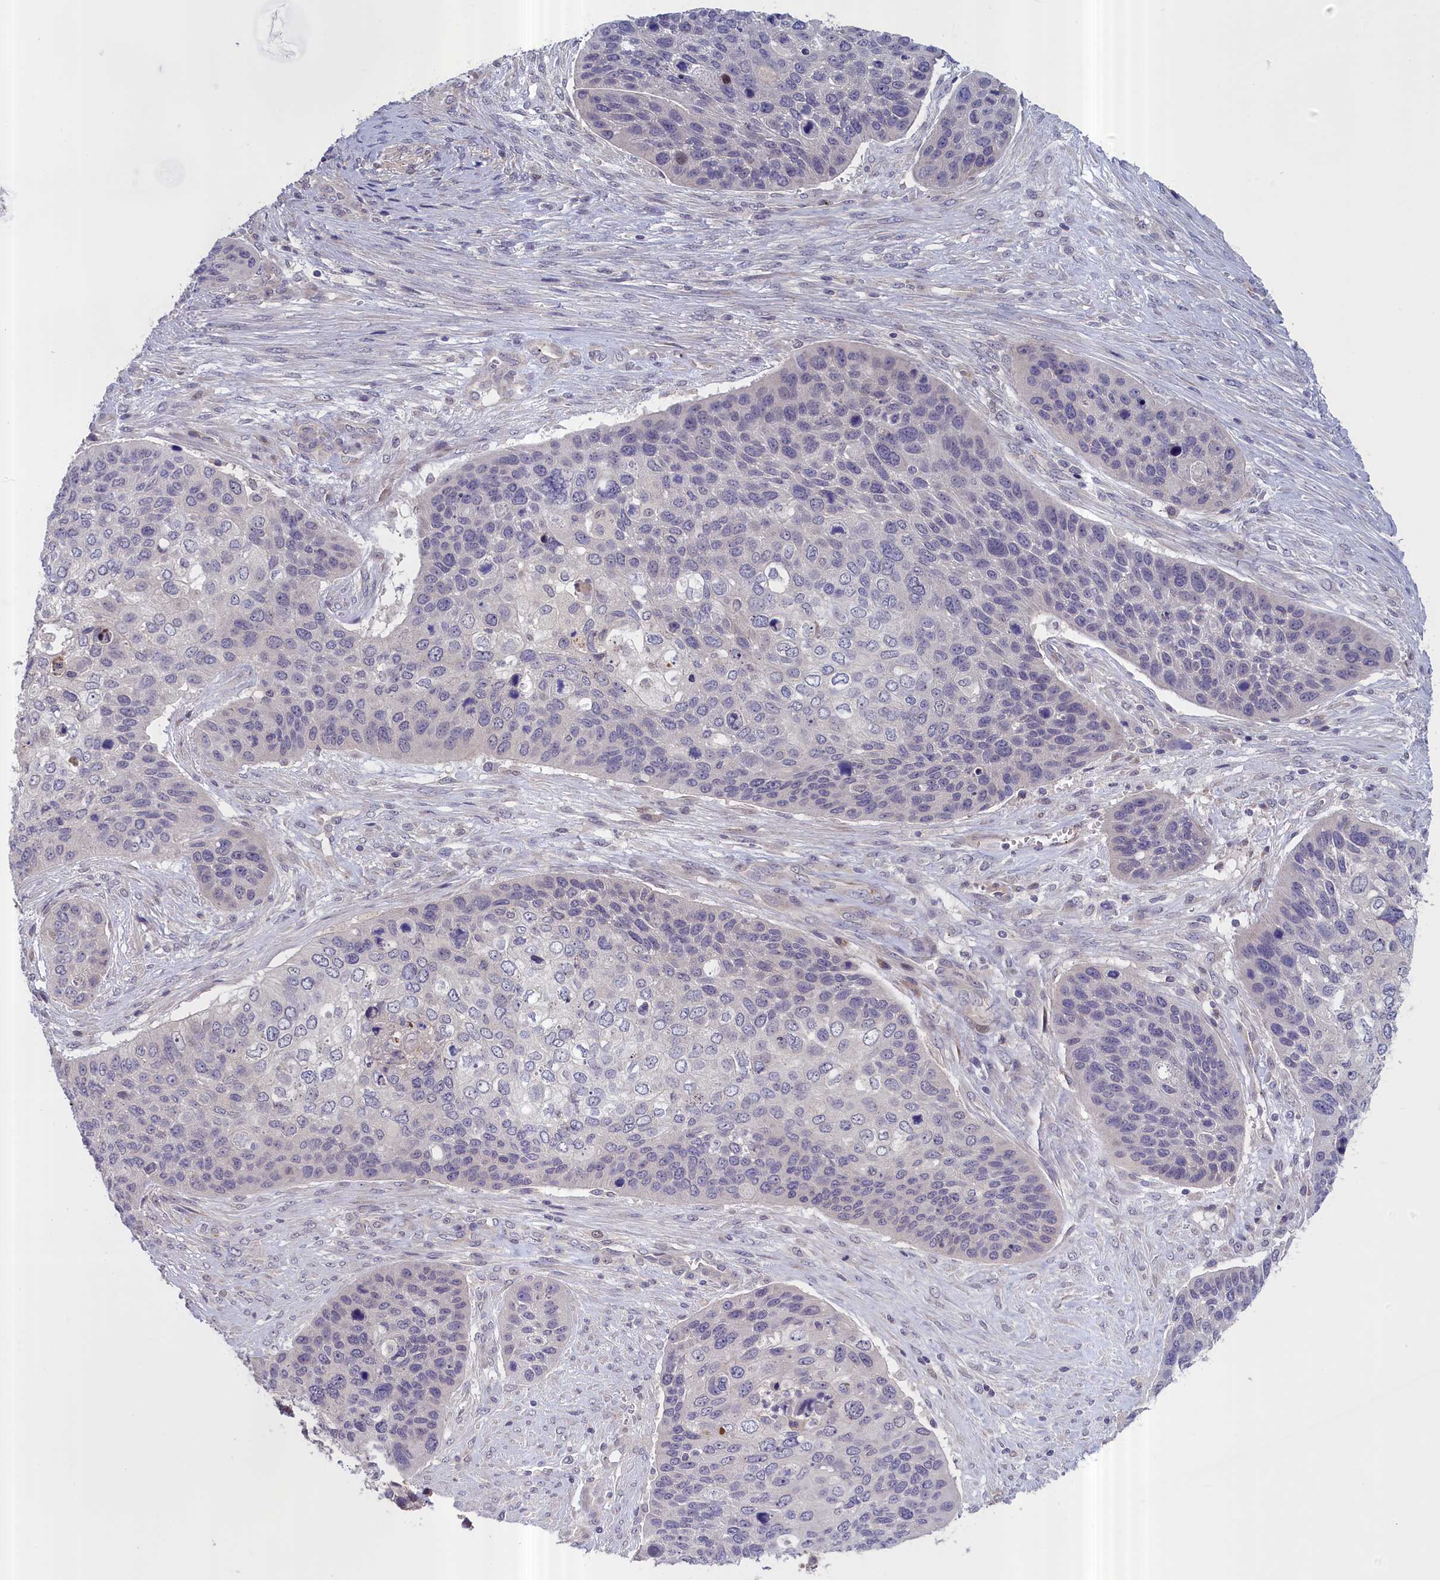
{"staining": {"intensity": "negative", "quantity": "none", "location": "none"}, "tissue": "skin cancer", "cell_type": "Tumor cells", "image_type": "cancer", "snomed": [{"axis": "morphology", "description": "Basal cell carcinoma"}, {"axis": "topography", "description": "Skin"}], "caption": "A high-resolution micrograph shows immunohistochemistry staining of skin basal cell carcinoma, which demonstrates no significant expression in tumor cells.", "gene": "IGFALS", "patient": {"sex": "female", "age": 74}}